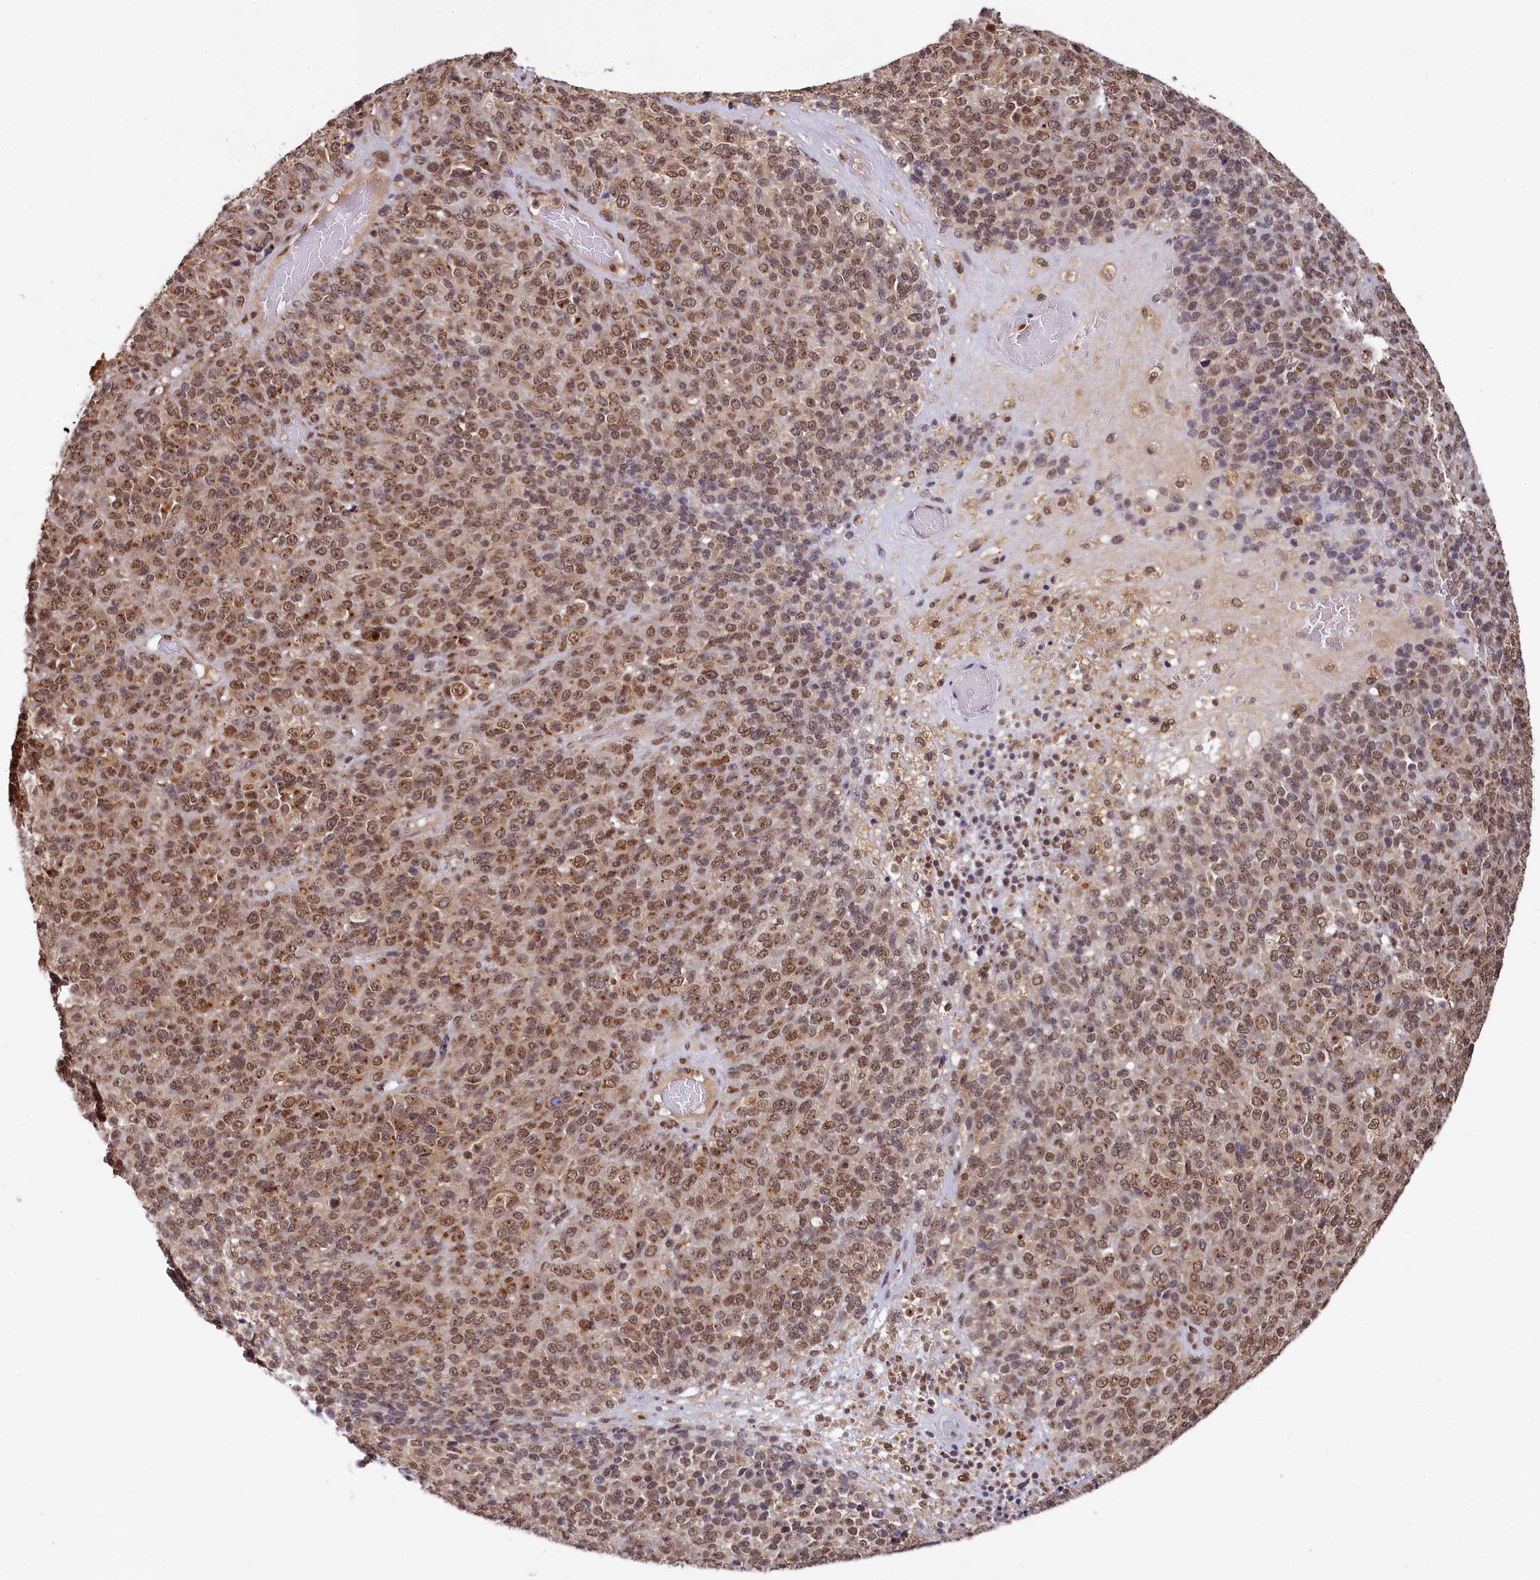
{"staining": {"intensity": "moderate", "quantity": ">75%", "location": "nuclear"}, "tissue": "melanoma", "cell_type": "Tumor cells", "image_type": "cancer", "snomed": [{"axis": "morphology", "description": "Malignant melanoma, Metastatic site"}, {"axis": "topography", "description": "Brain"}], "caption": "This micrograph exhibits immunohistochemistry (IHC) staining of human melanoma, with medium moderate nuclear staining in about >75% of tumor cells.", "gene": "PPHLN1", "patient": {"sex": "female", "age": 56}}